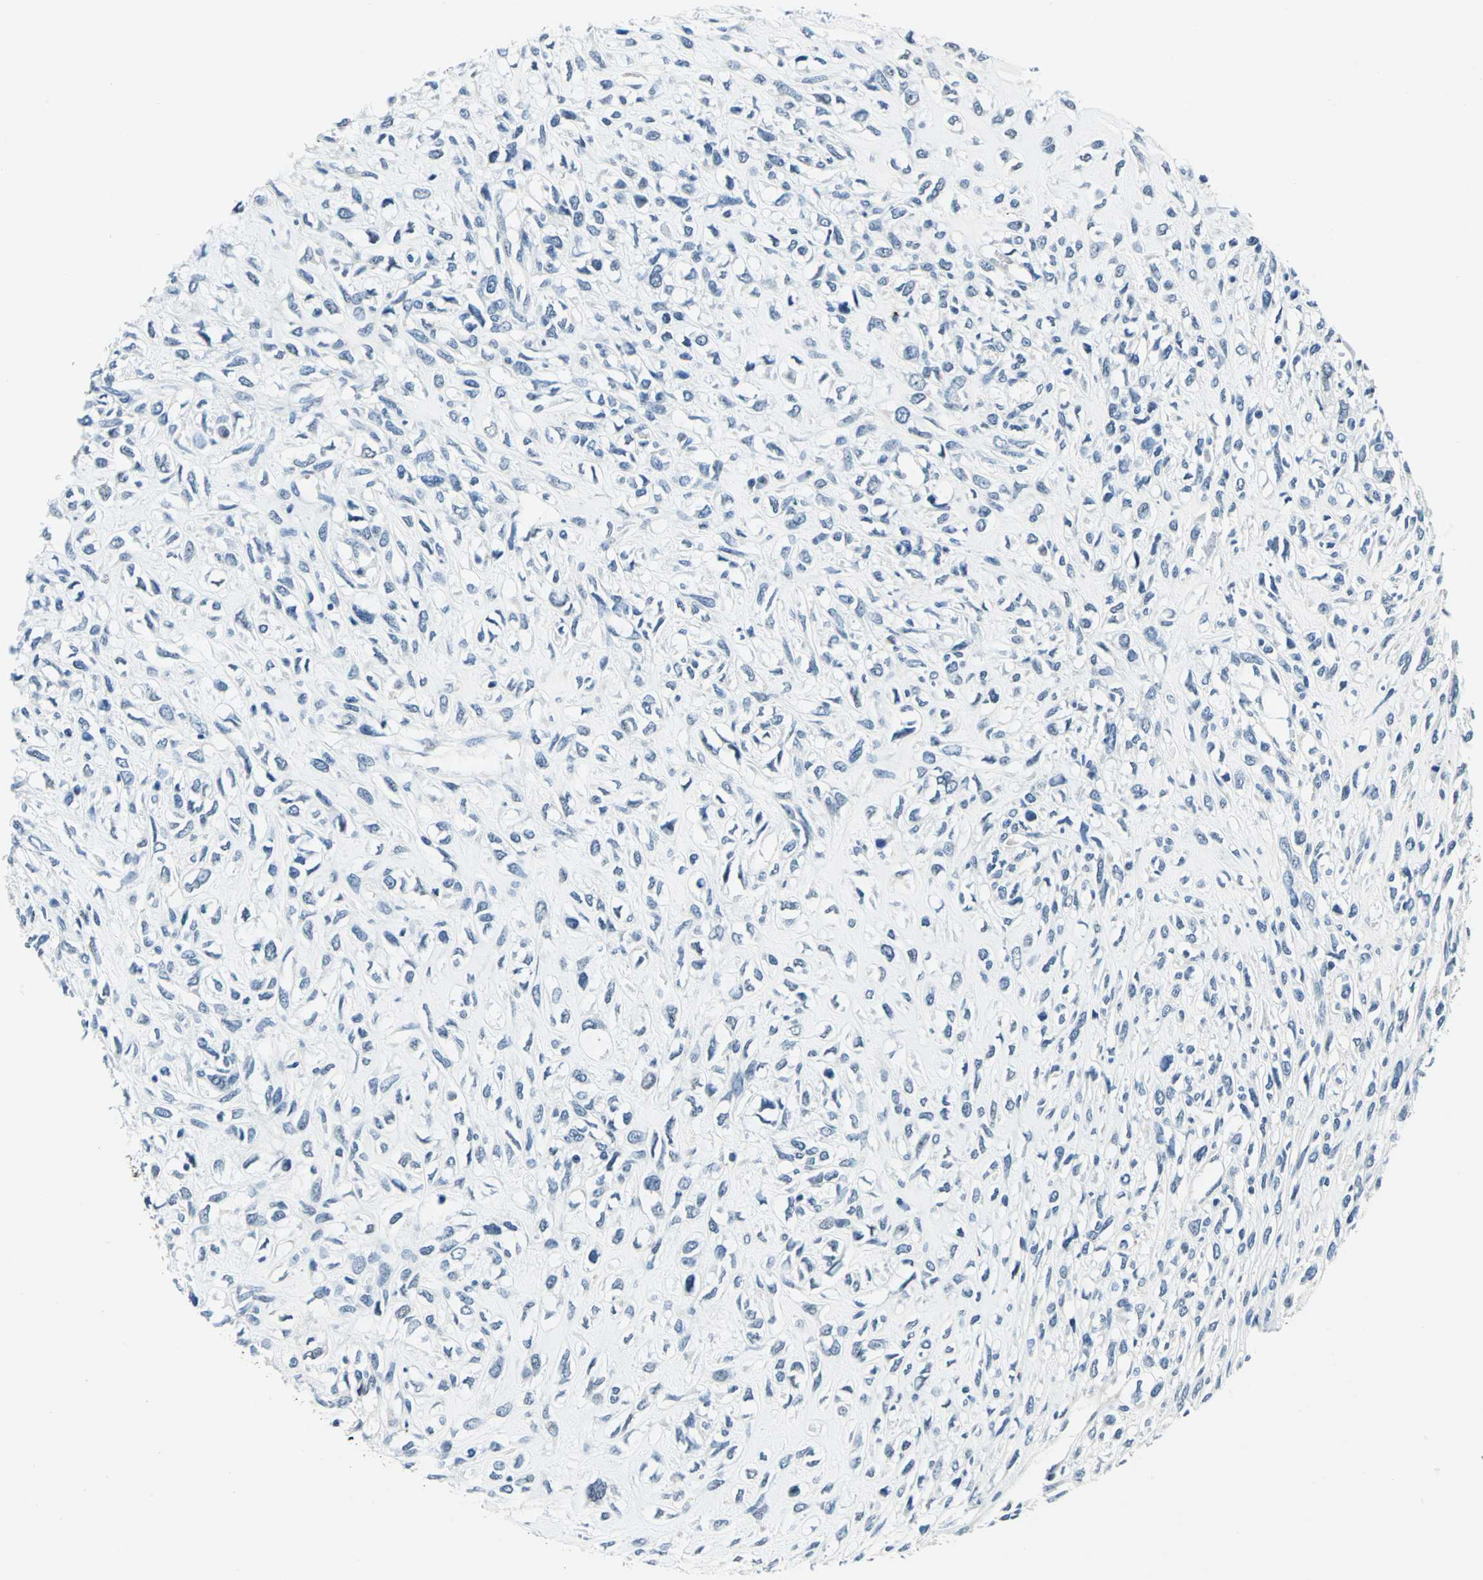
{"staining": {"intensity": "negative", "quantity": "none", "location": "none"}, "tissue": "head and neck cancer", "cell_type": "Tumor cells", "image_type": "cancer", "snomed": [{"axis": "morphology", "description": "Necrosis, NOS"}, {"axis": "morphology", "description": "Neoplasm, malignant, NOS"}, {"axis": "topography", "description": "Salivary gland"}, {"axis": "topography", "description": "Head-Neck"}], "caption": "Protein analysis of malignant neoplasm (head and neck) demonstrates no significant positivity in tumor cells.", "gene": "RAD17", "patient": {"sex": "male", "age": 43}}